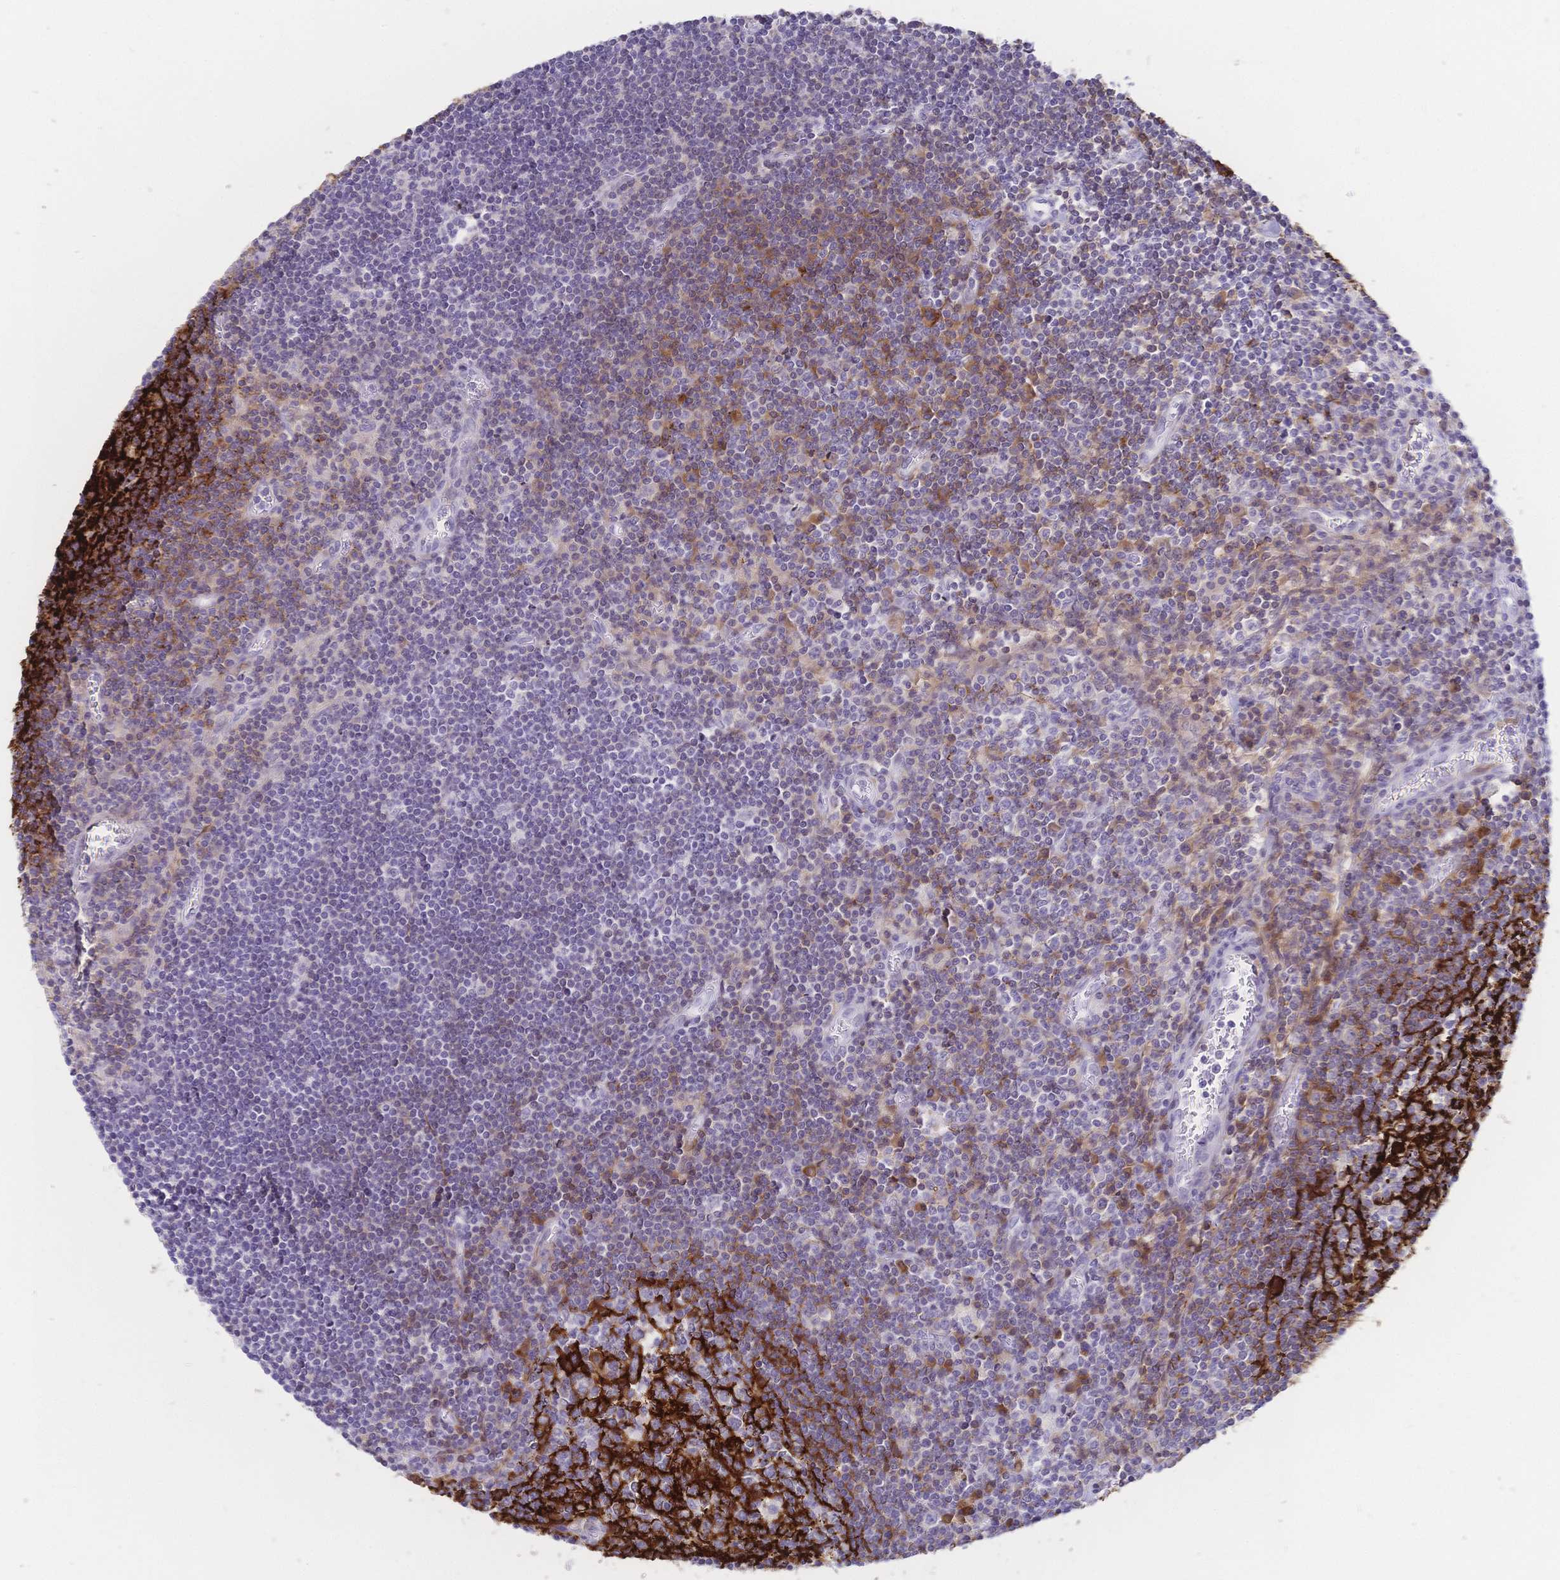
{"staining": {"intensity": "strong", "quantity": ">75%", "location": "cytoplasmic/membranous"}, "tissue": "lymph node", "cell_type": "Germinal center cells", "image_type": "normal", "snomed": [{"axis": "morphology", "description": "Normal tissue, NOS"}, {"axis": "topography", "description": "Lymph node"}], "caption": "Immunohistochemical staining of normal lymph node displays strong cytoplasmic/membranous protein staining in about >75% of germinal center cells.", "gene": "CR2", "patient": {"sex": "male", "age": 67}}